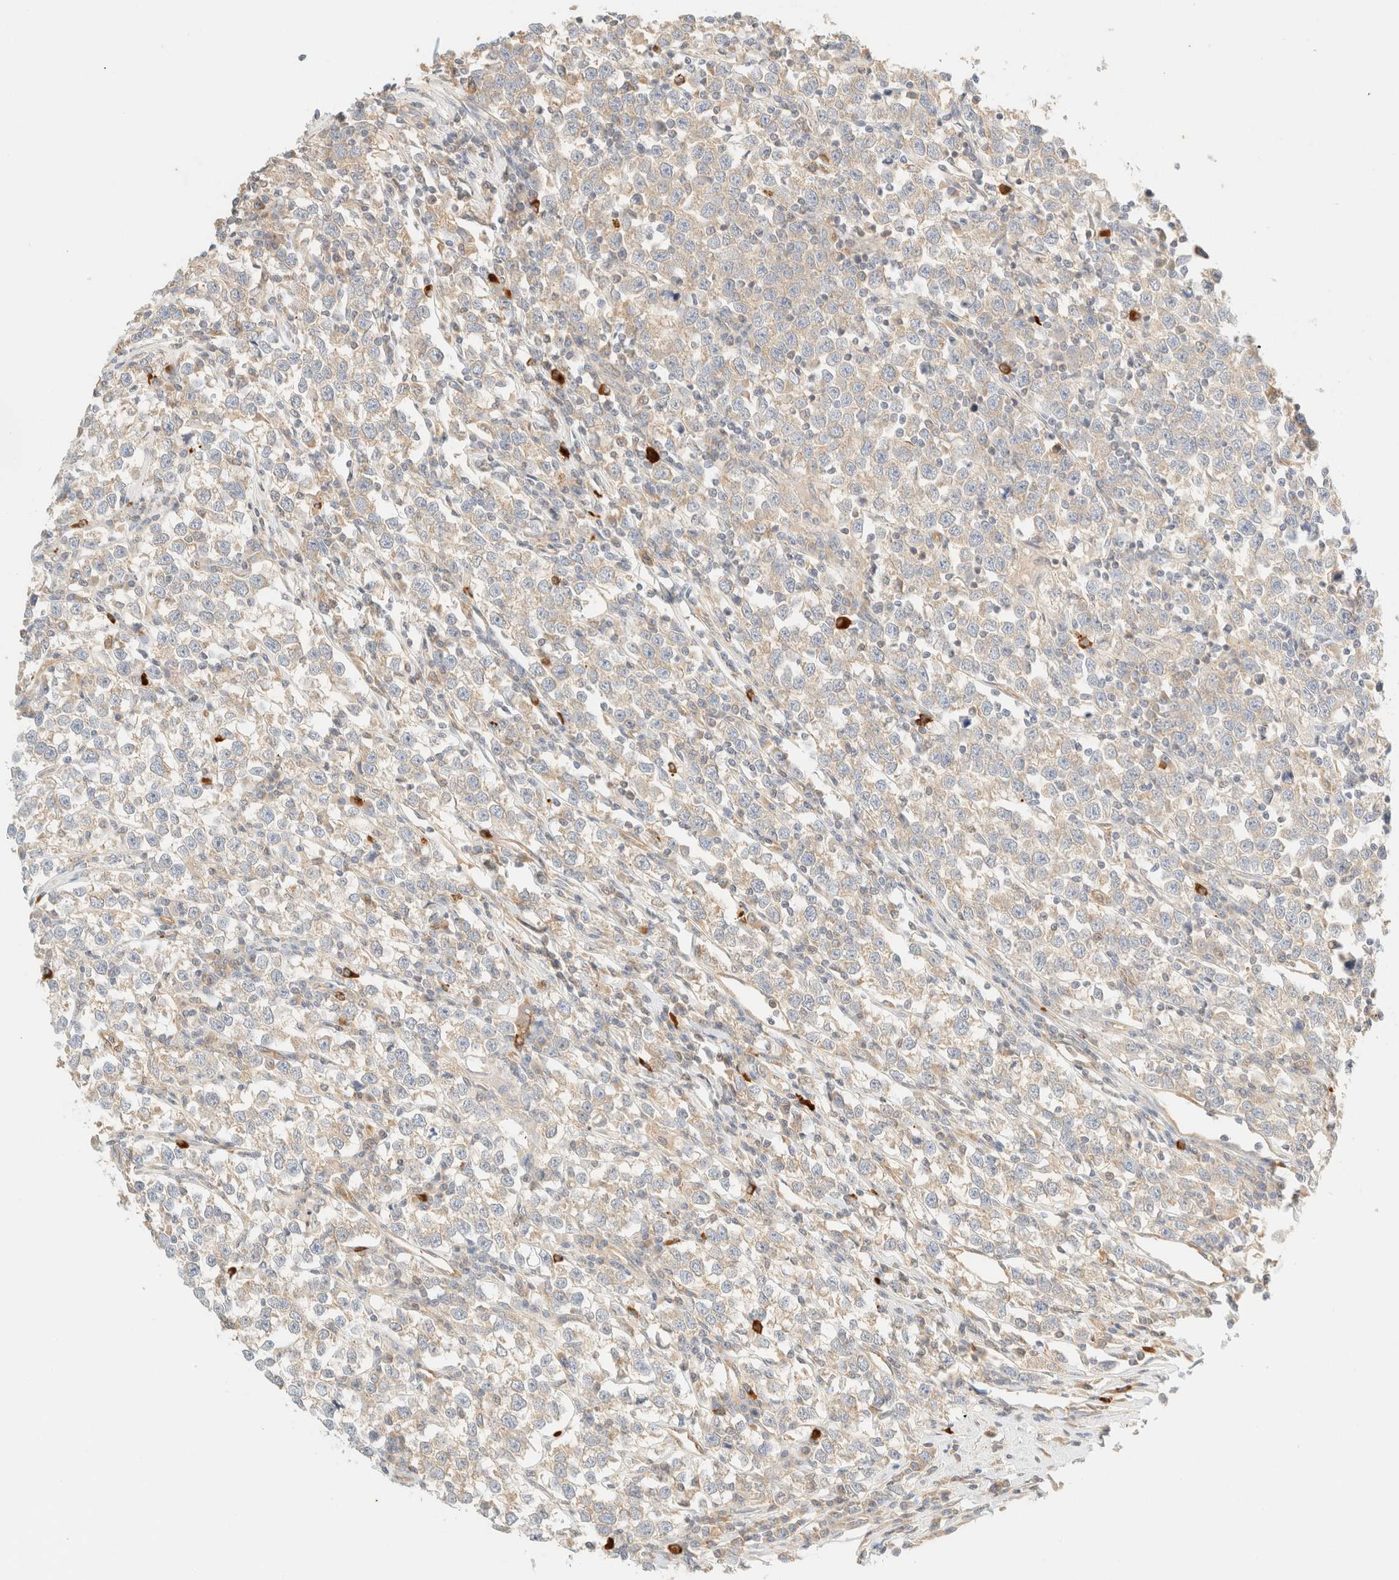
{"staining": {"intensity": "weak", "quantity": "<25%", "location": "cytoplasmic/membranous"}, "tissue": "testis cancer", "cell_type": "Tumor cells", "image_type": "cancer", "snomed": [{"axis": "morphology", "description": "Normal tissue, NOS"}, {"axis": "morphology", "description": "Seminoma, NOS"}, {"axis": "topography", "description": "Testis"}], "caption": "Photomicrograph shows no significant protein staining in tumor cells of testis cancer. The staining is performed using DAB brown chromogen with nuclei counter-stained in using hematoxylin.", "gene": "FHOD1", "patient": {"sex": "male", "age": 43}}